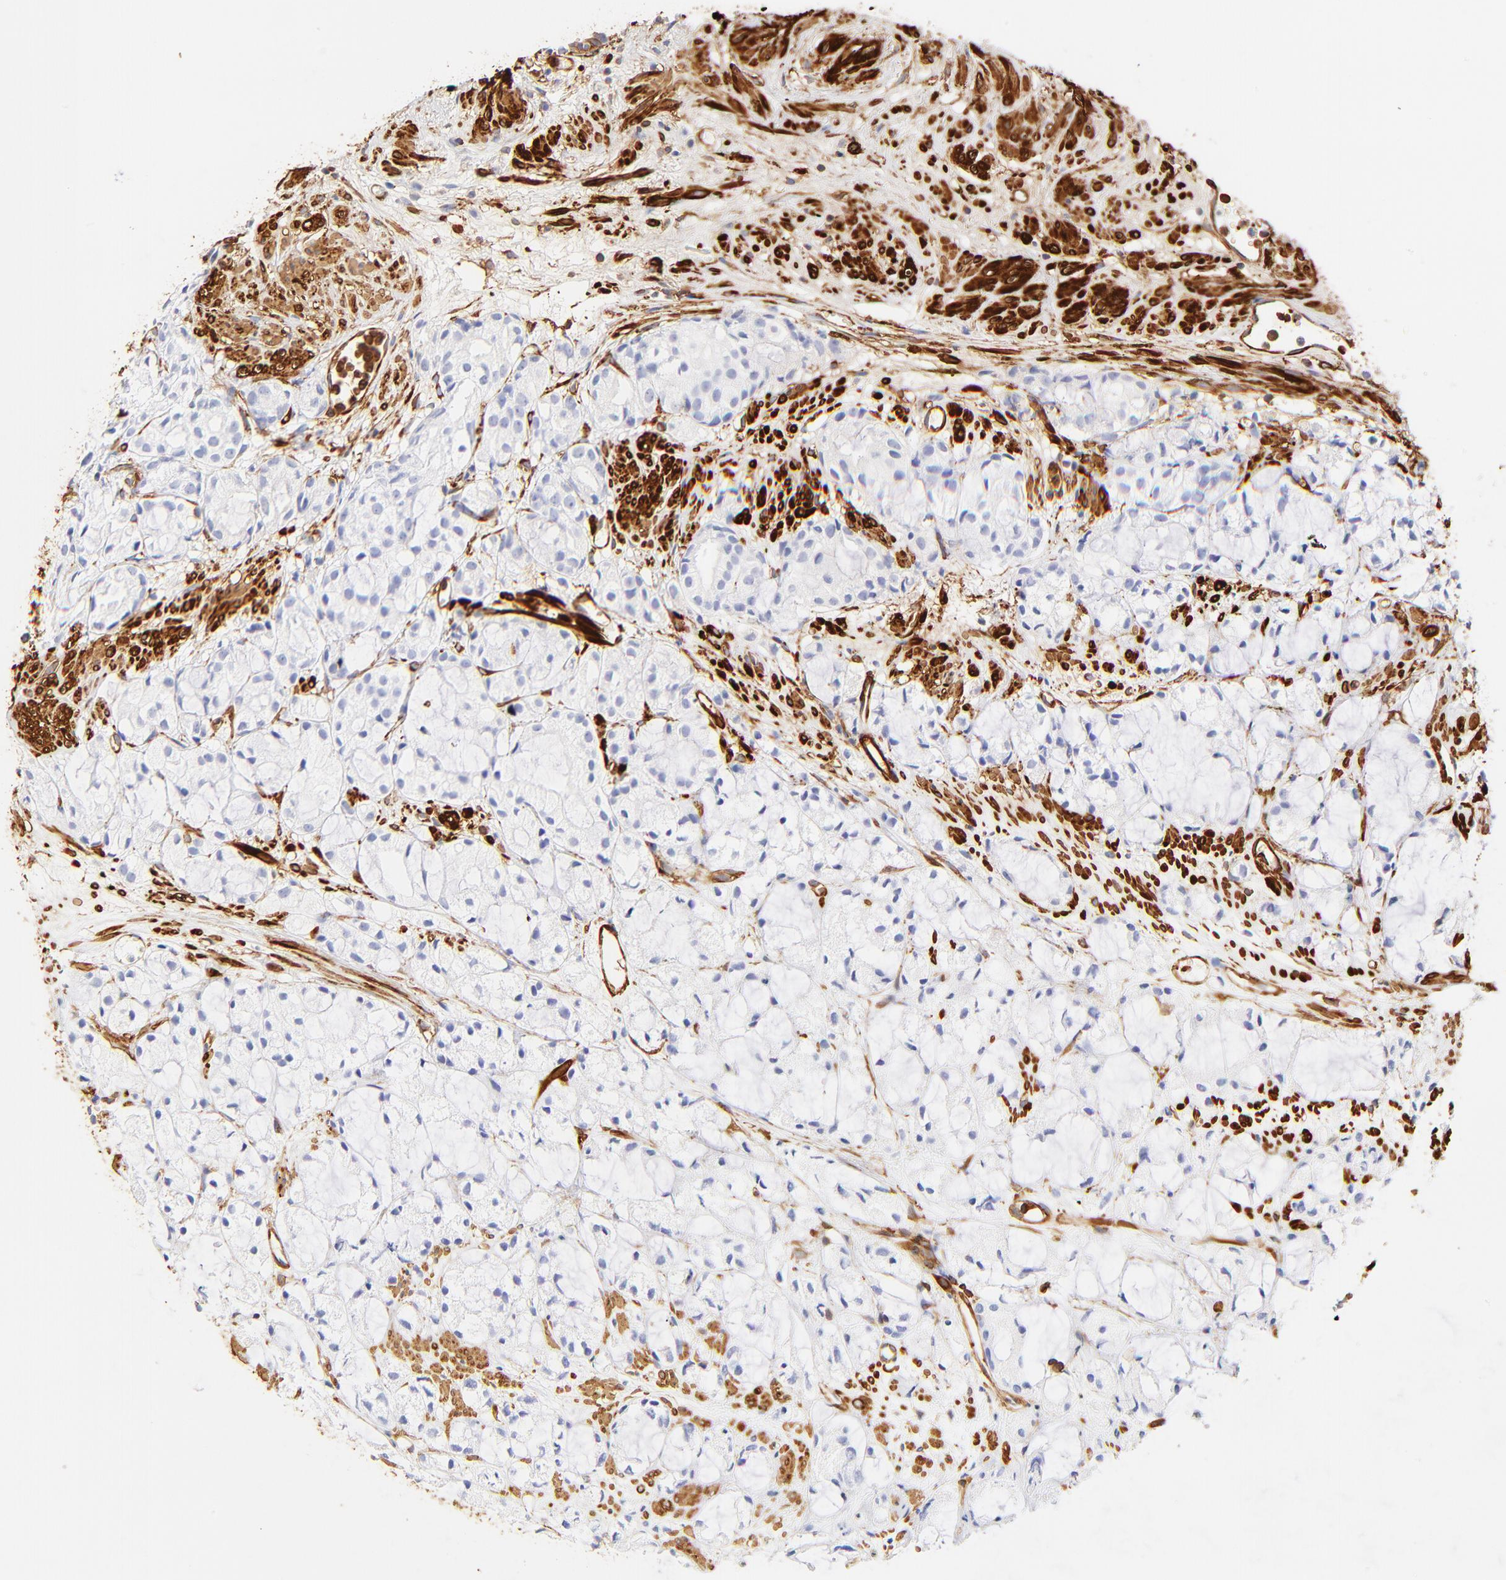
{"staining": {"intensity": "negative", "quantity": "none", "location": "none"}, "tissue": "prostate cancer", "cell_type": "Tumor cells", "image_type": "cancer", "snomed": [{"axis": "morphology", "description": "Adenocarcinoma, High grade"}, {"axis": "topography", "description": "Prostate"}], "caption": "Tumor cells show no significant expression in prostate adenocarcinoma (high-grade). (Brightfield microscopy of DAB immunohistochemistry at high magnification).", "gene": "FLNA", "patient": {"sex": "male", "age": 85}}